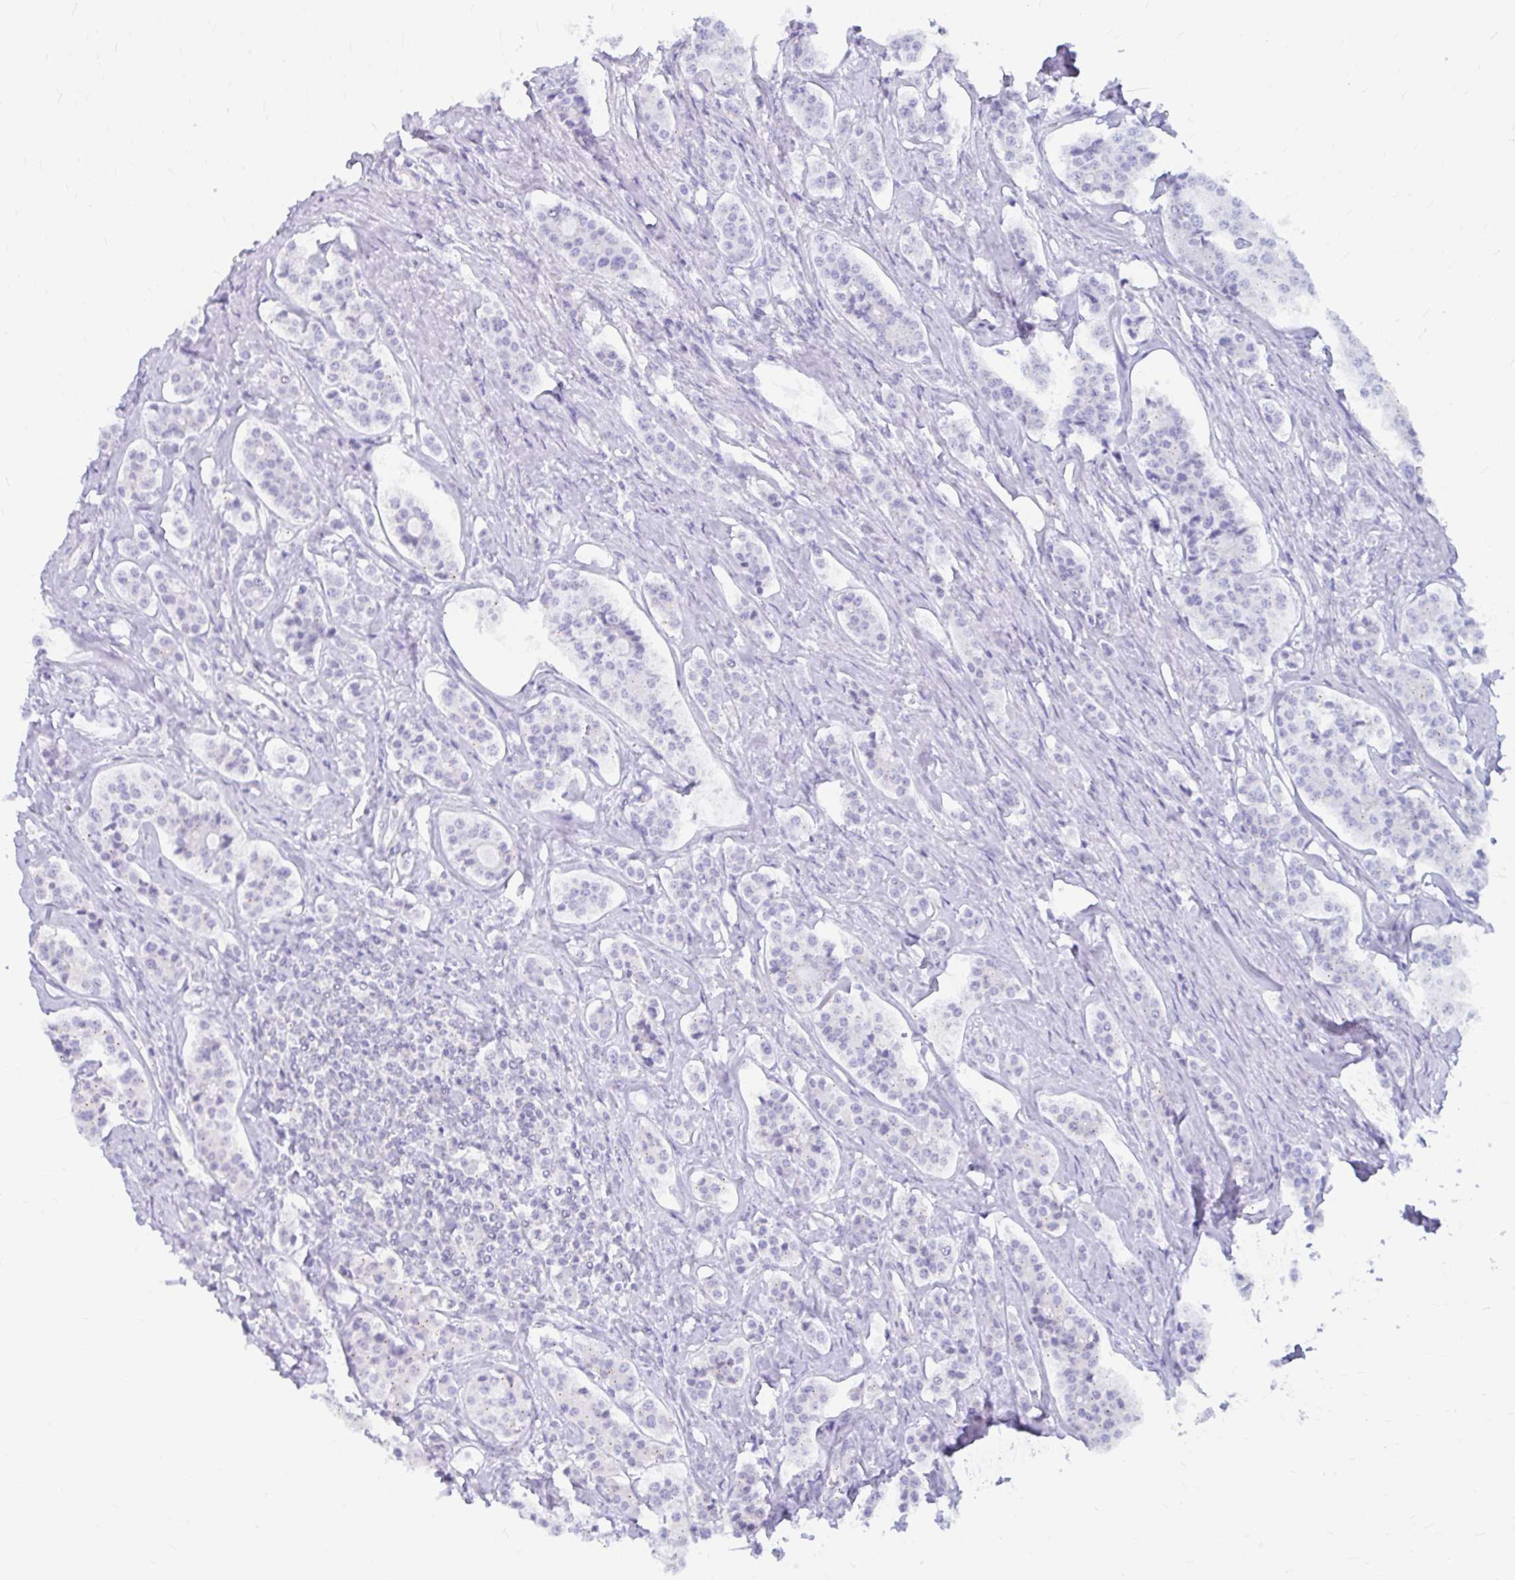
{"staining": {"intensity": "negative", "quantity": "none", "location": "none"}, "tissue": "carcinoid", "cell_type": "Tumor cells", "image_type": "cancer", "snomed": [{"axis": "morphology", "description": "Carcinoid, malignant, NOS"}, {"axis": "topography", "description": "Small intestine"}], "caption": "Carcinoid (malignant) was stained to show a protein in brown. There is no significant expression in tumor cells. The staining is performed using DAB brown chromogen with nuclei counter-stained in using hematoxylin.", "gene": "RADIL", "patient": {"sex": "male", "age": 63}}